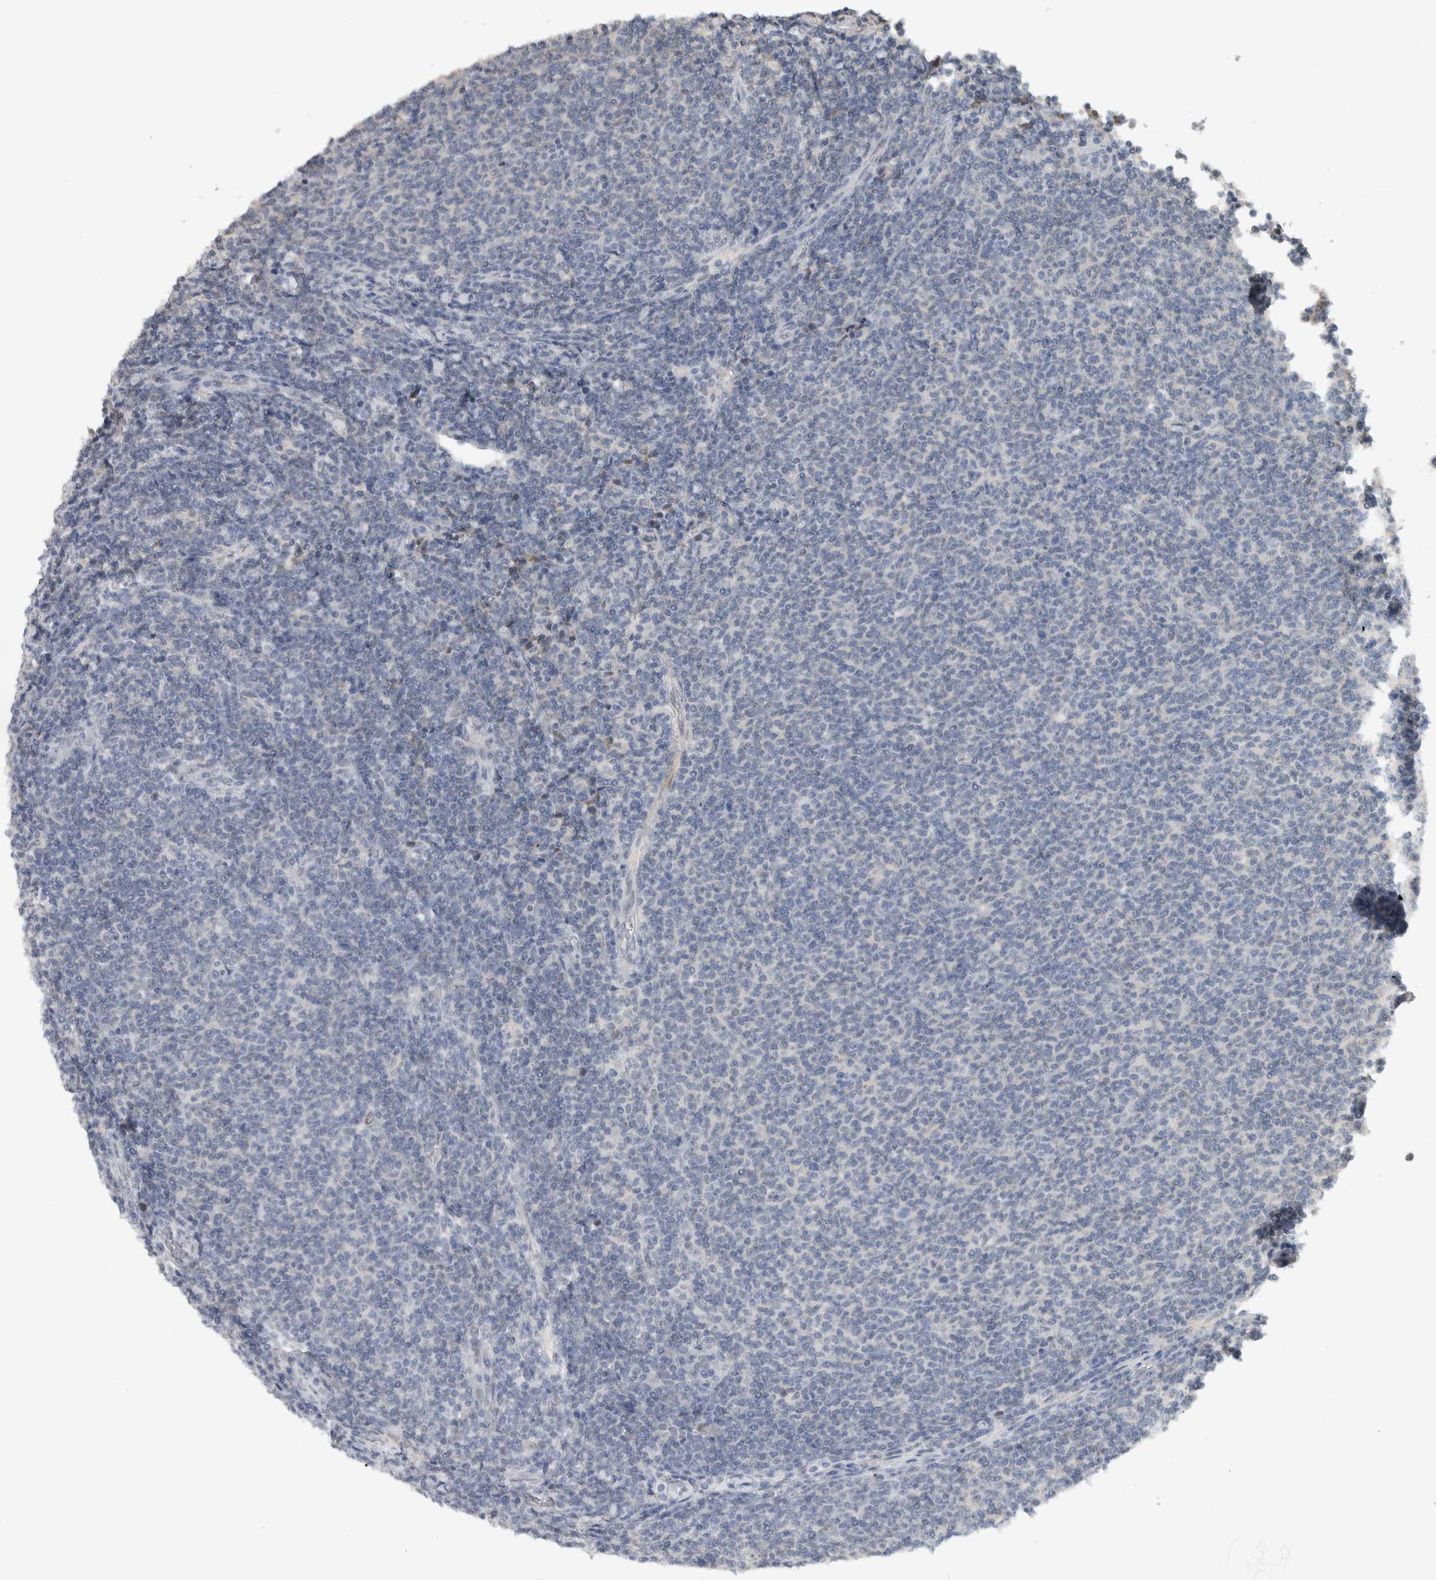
{"staining": {"intensity": "negative", "quantity": "none", "location": "none"}, "tissue": "lymphoma", "cell_type": "Tumor cells", "image_type": "cancer", "snomed": [{"axis": "morphology", "description": "Malignant lymphoma, non-Hodgkin's type, Low grade"}, {"axis": "topography", "description": "Lymph node"}], "caption": "The histopathology image demonstrates no staining of tumor cells in lymphoma.", "gene": "CYSRT1", "patient": {"sex": "male", "age": 66}}